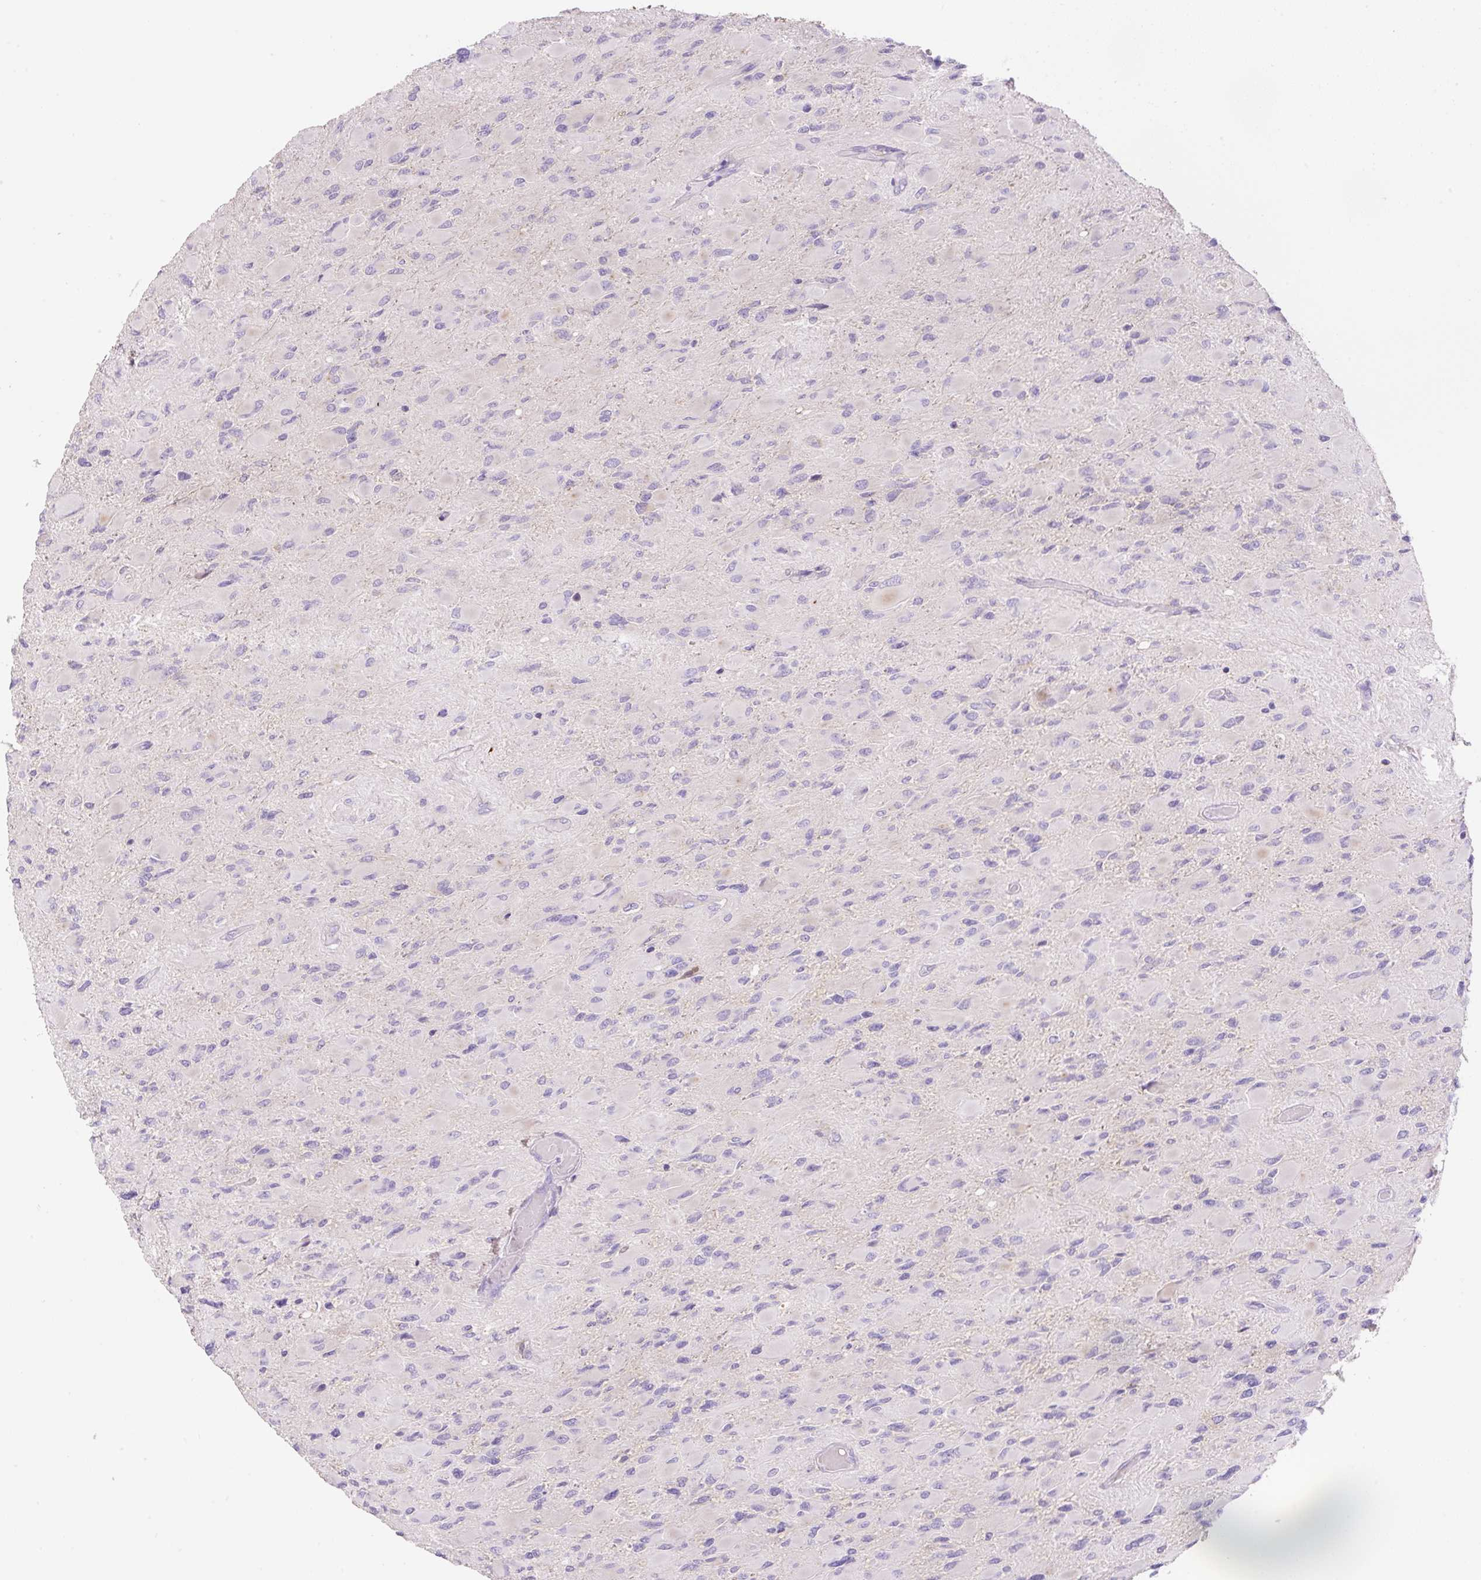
{"staining": {"intensity": "negative", "quantity": "none", "location": "none"}, "tissue": "glioma", "cell_type": "Tumor cells", "image_type": "cancer", "snomed": [{"axis": "morphology", "description": "Glioma, malignant, High grade"}, {"axis": "topography", "description": "Cerebral cortex"}], "caption": "This is a photomicrograph of immunohistochemistry (IHC) staining of glioma, which shows no staining in tumor cells.", "gene": "TDRD15", "patient": {"sex": "female", "age": 36}}